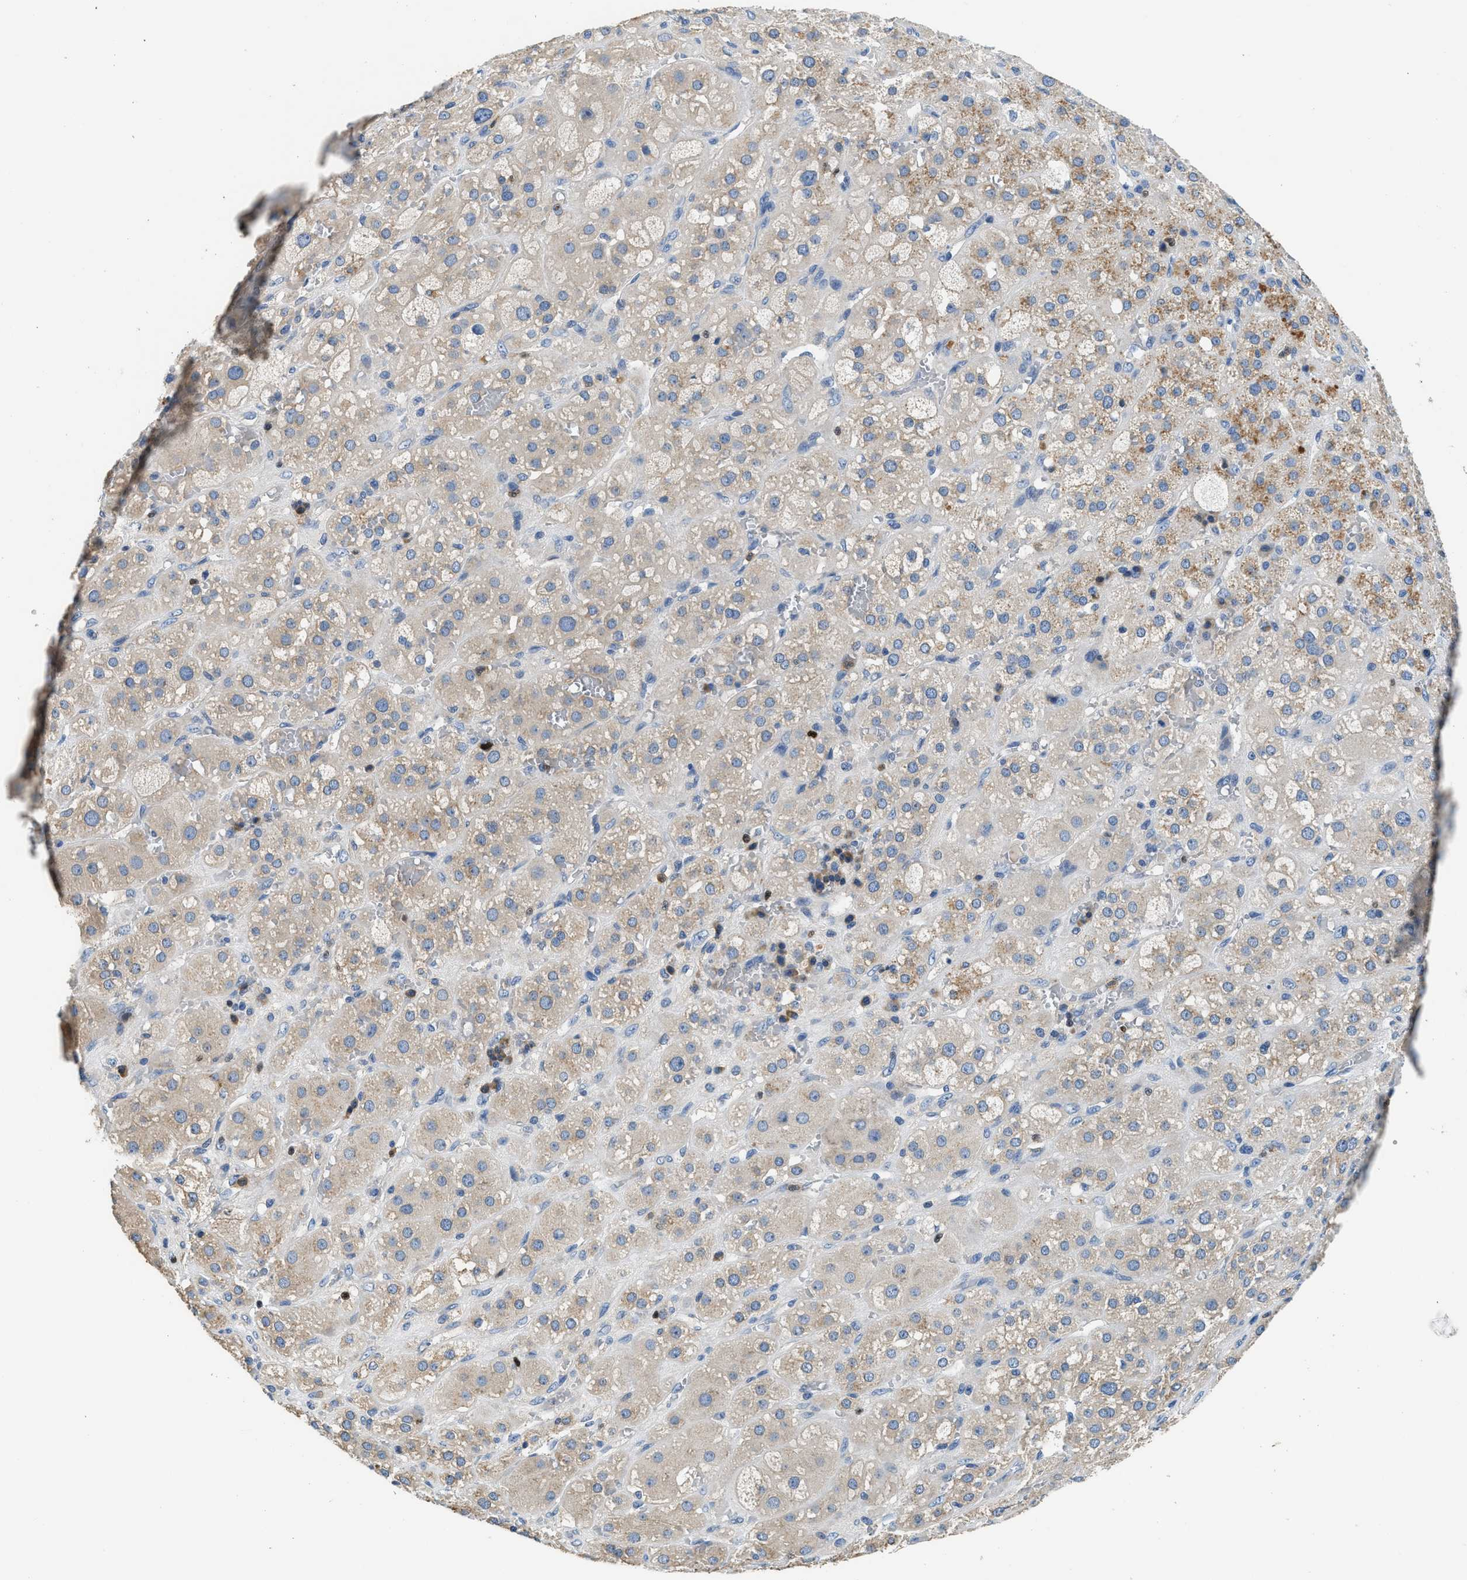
{"staining": {"intensity": "moderate", "quantity": "<25%", "location": "cytoplasmic/membranous"}, "tissue": "adrenal gland", "cell_type": "Glandular cells", "image_type": "normal", "snomed": [{"axis": "morphology", "description": "Normal tissue, NOS"}, {"axis": "topography", "description": "Adrenal gland"}], "caption": "Immunohistochemistry (IHC) photomicrograph of unremarkable adrenal gland: human adrenal gland stained using immunohistochemistry (IHC) exhibits low levels of moderate protein expression localized specifically in the cytoplasmic/membranous of glandular cells, appearing as a cytoplasmic/membranous brown color.", "gene": "TOX", "patient": {"sex": "female", "age": 47}}